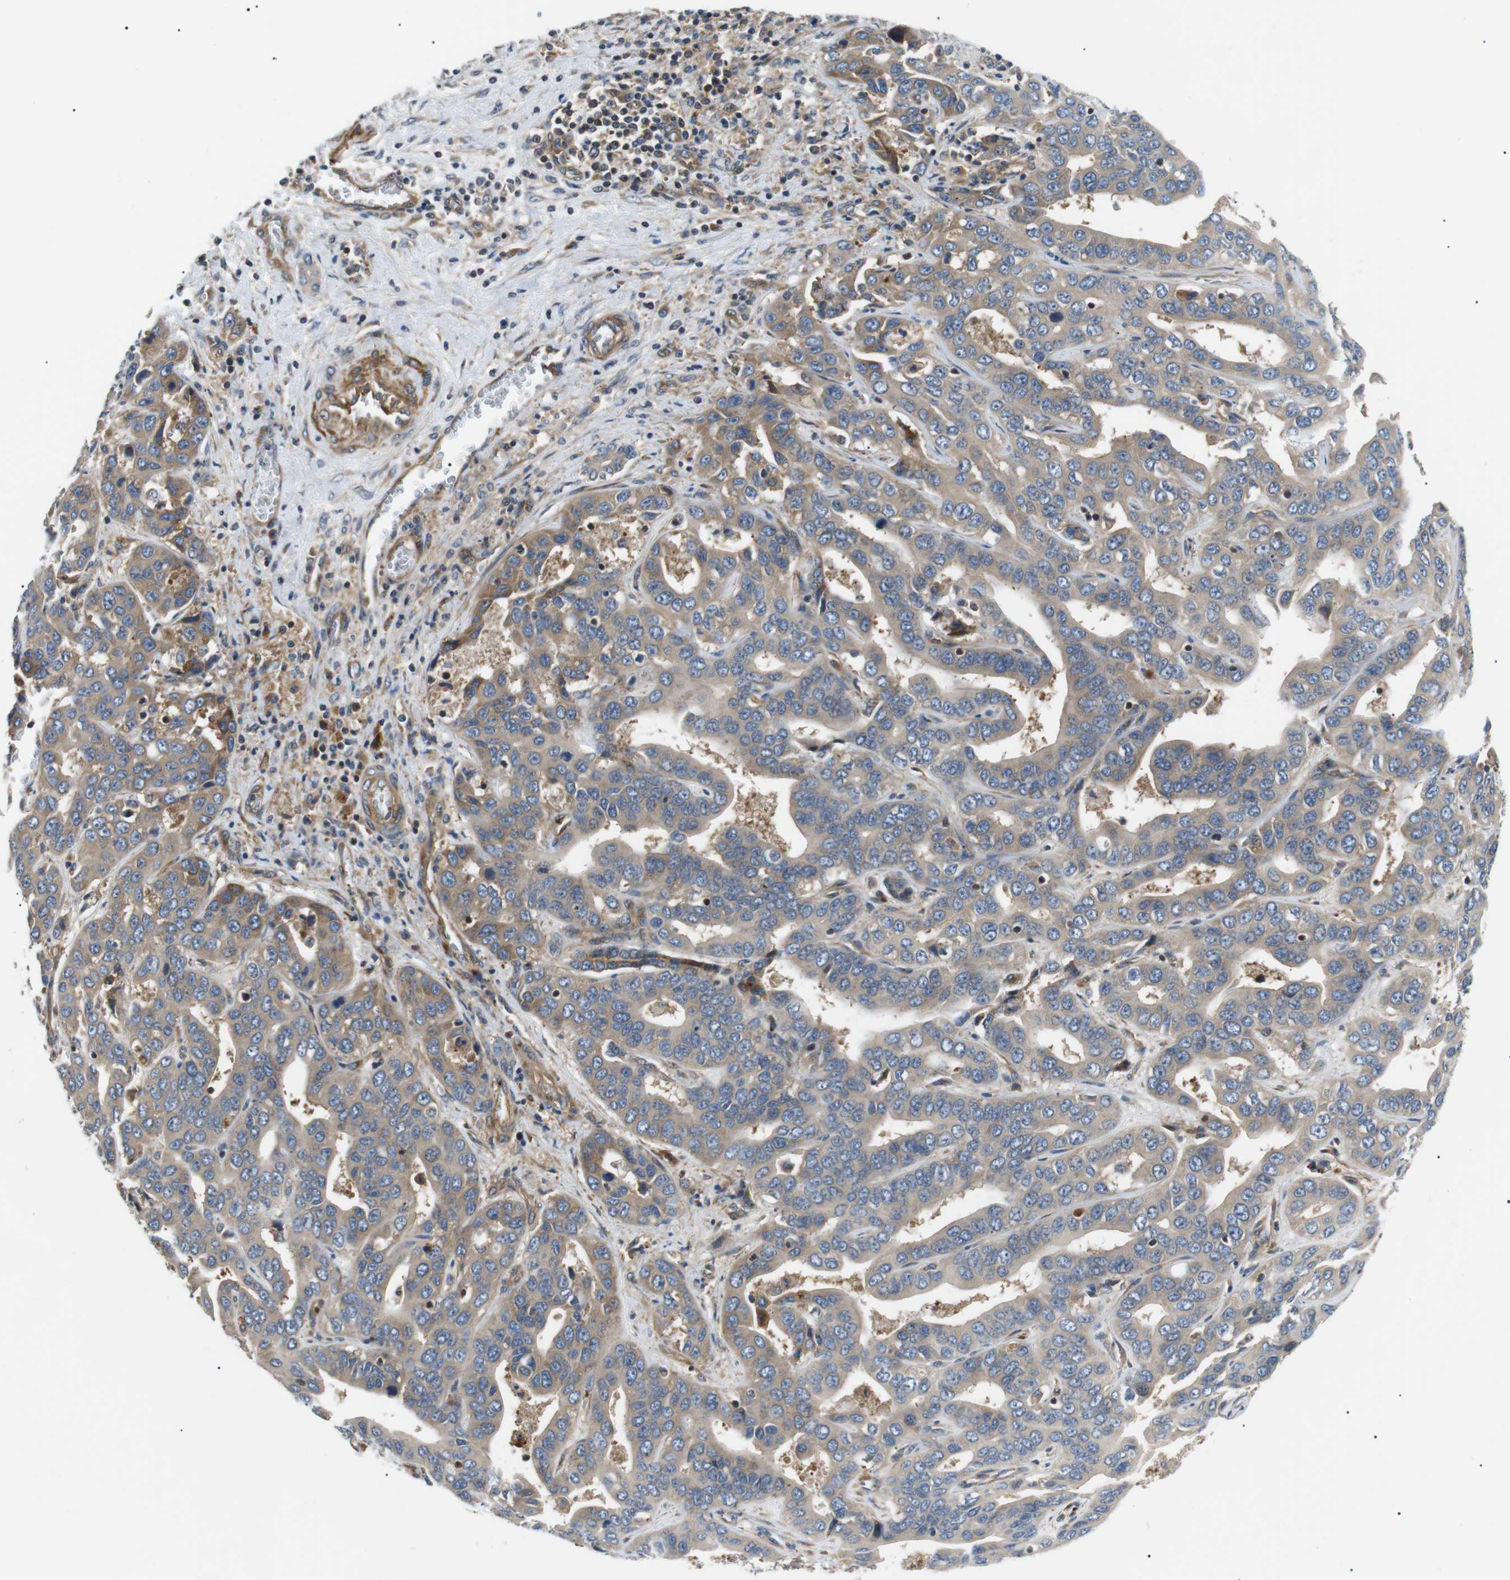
{"staining": {"intensity": "moderate", "quantity": "<25%", "location": "cytoplasmic/membranous"}, "tissue": "liver cancer", "cell_type": "Tumor cells", "image_type": "cancer", "snomed": [{"axis": "morphology", "description": "Cholangiocarcinoma"}, {"axis": "topography", "description": "Liver"}], "caption": "Protein expression analysis of human liver cancer (cholangiocarcinoma) reveals moderate cytoplasmic/membranous expression in approximately <25% of tumor cells. (Stains: DAB (3,3'-diaminobenzidine) in brown, nuclei in blue, Microscopy: brightfield microscopy at high magnification).", "gene": "DIPK1A", "patient": {"sex": "female", "age": 52}}